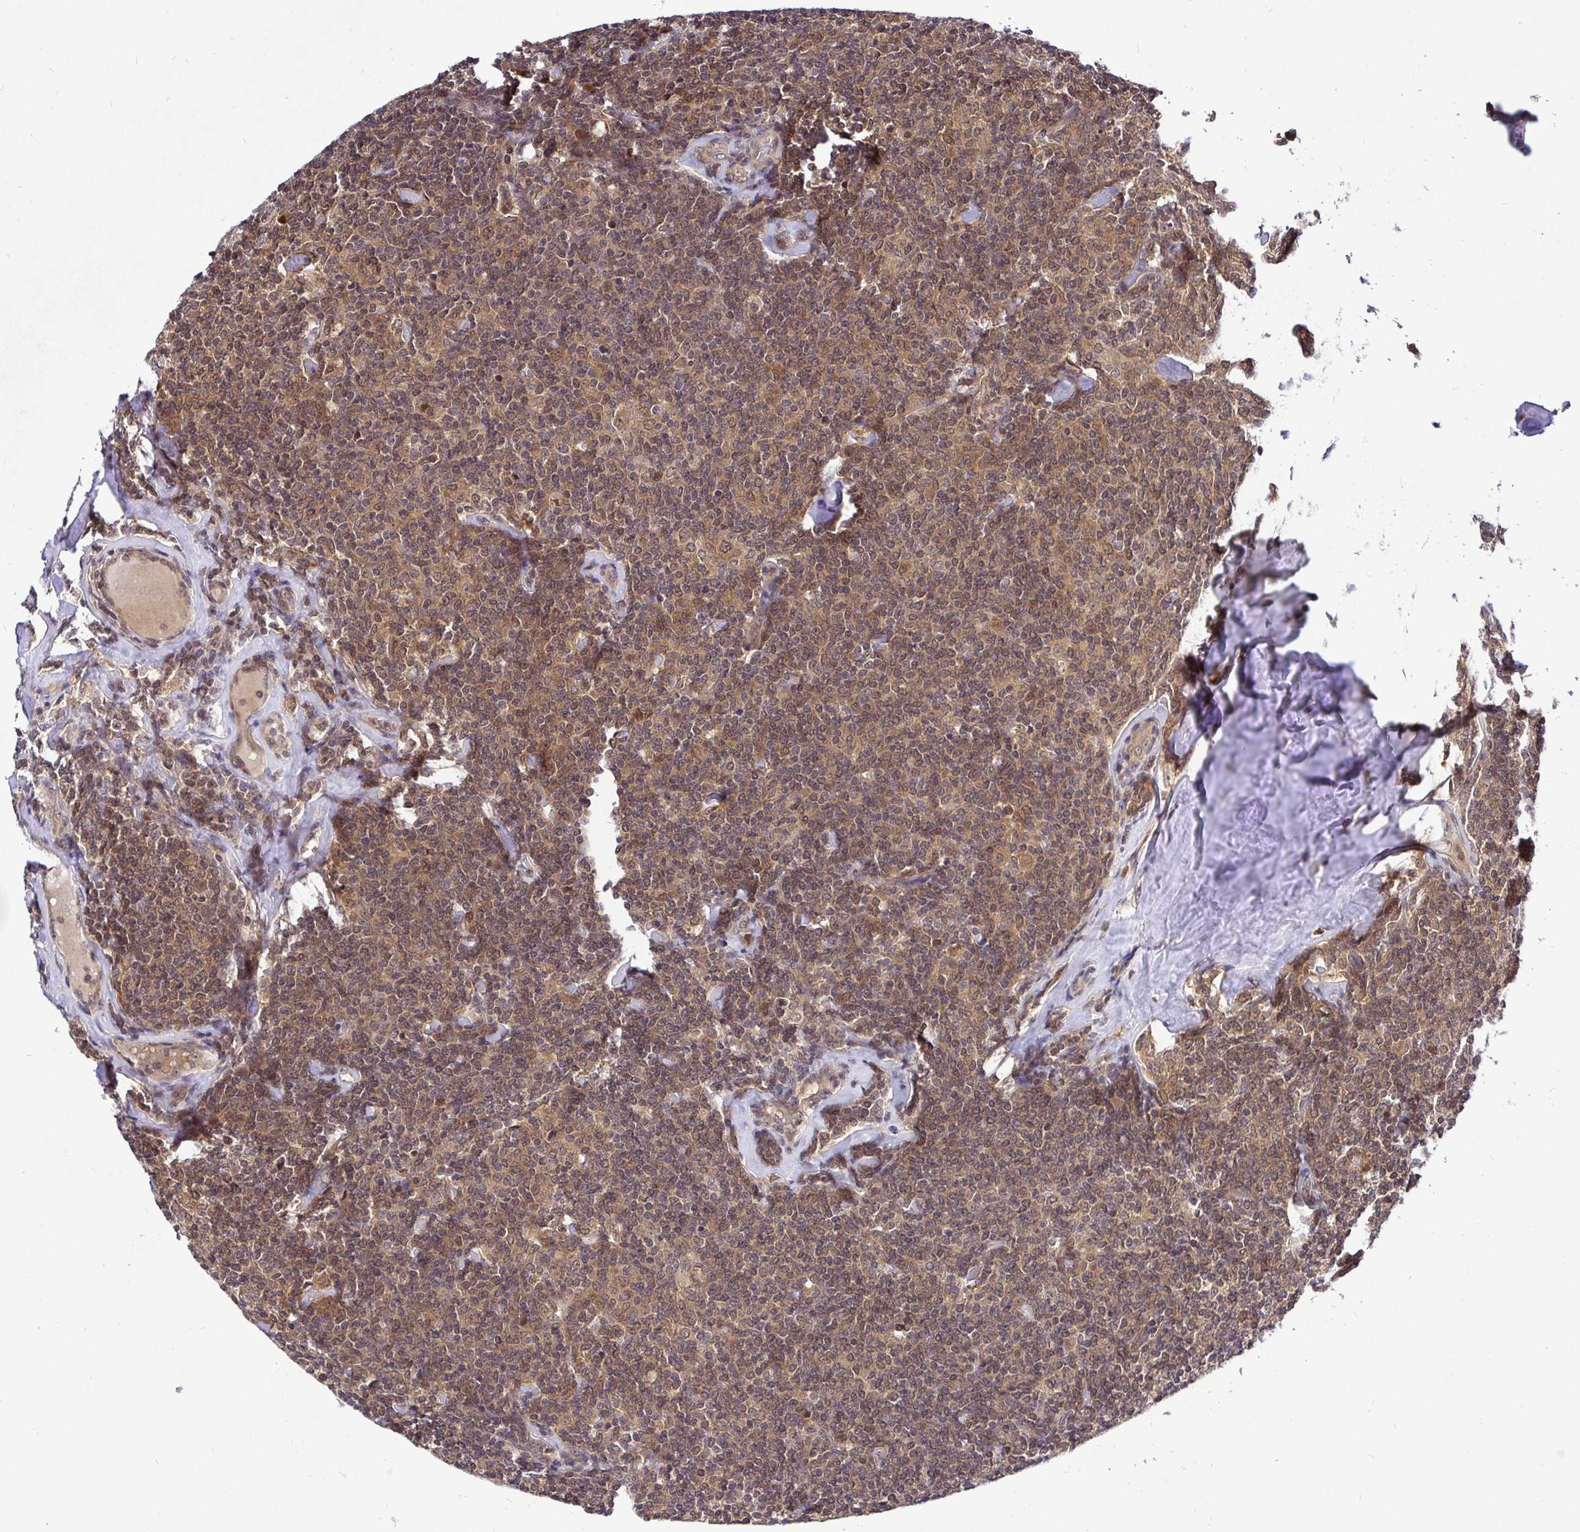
{"staining": {"intensity": "moderate", "quantity": ">75%", "location": "cytoplasmic/membranous,nuclear"}, "tissue": "lymphoma", "cell_type": "Tumor cells", "image_type": "cancer", "snomed": [{"axis": "morphology", "description": "Malignant lymphoma, non-Hodgkin's type, Low grade"}, {"axis": "topography", "description": "Lymph node"}], "caption": "An immunohistochemistry micrograph of neoplastic tissue is shown. Protein staining in brown highlights moderate cytoplasmic/membranous and nuclear positivity in malignant lymphoma, non-Hodgkin's type (low-grade) within tumor cells. The staining is performed using DAB brown chromogen to label protein expression. The nuclei are counter-stained blue using hematoxylin.", "gene": "UBE2M", "patient": {"sex": "female", "age": 56}}